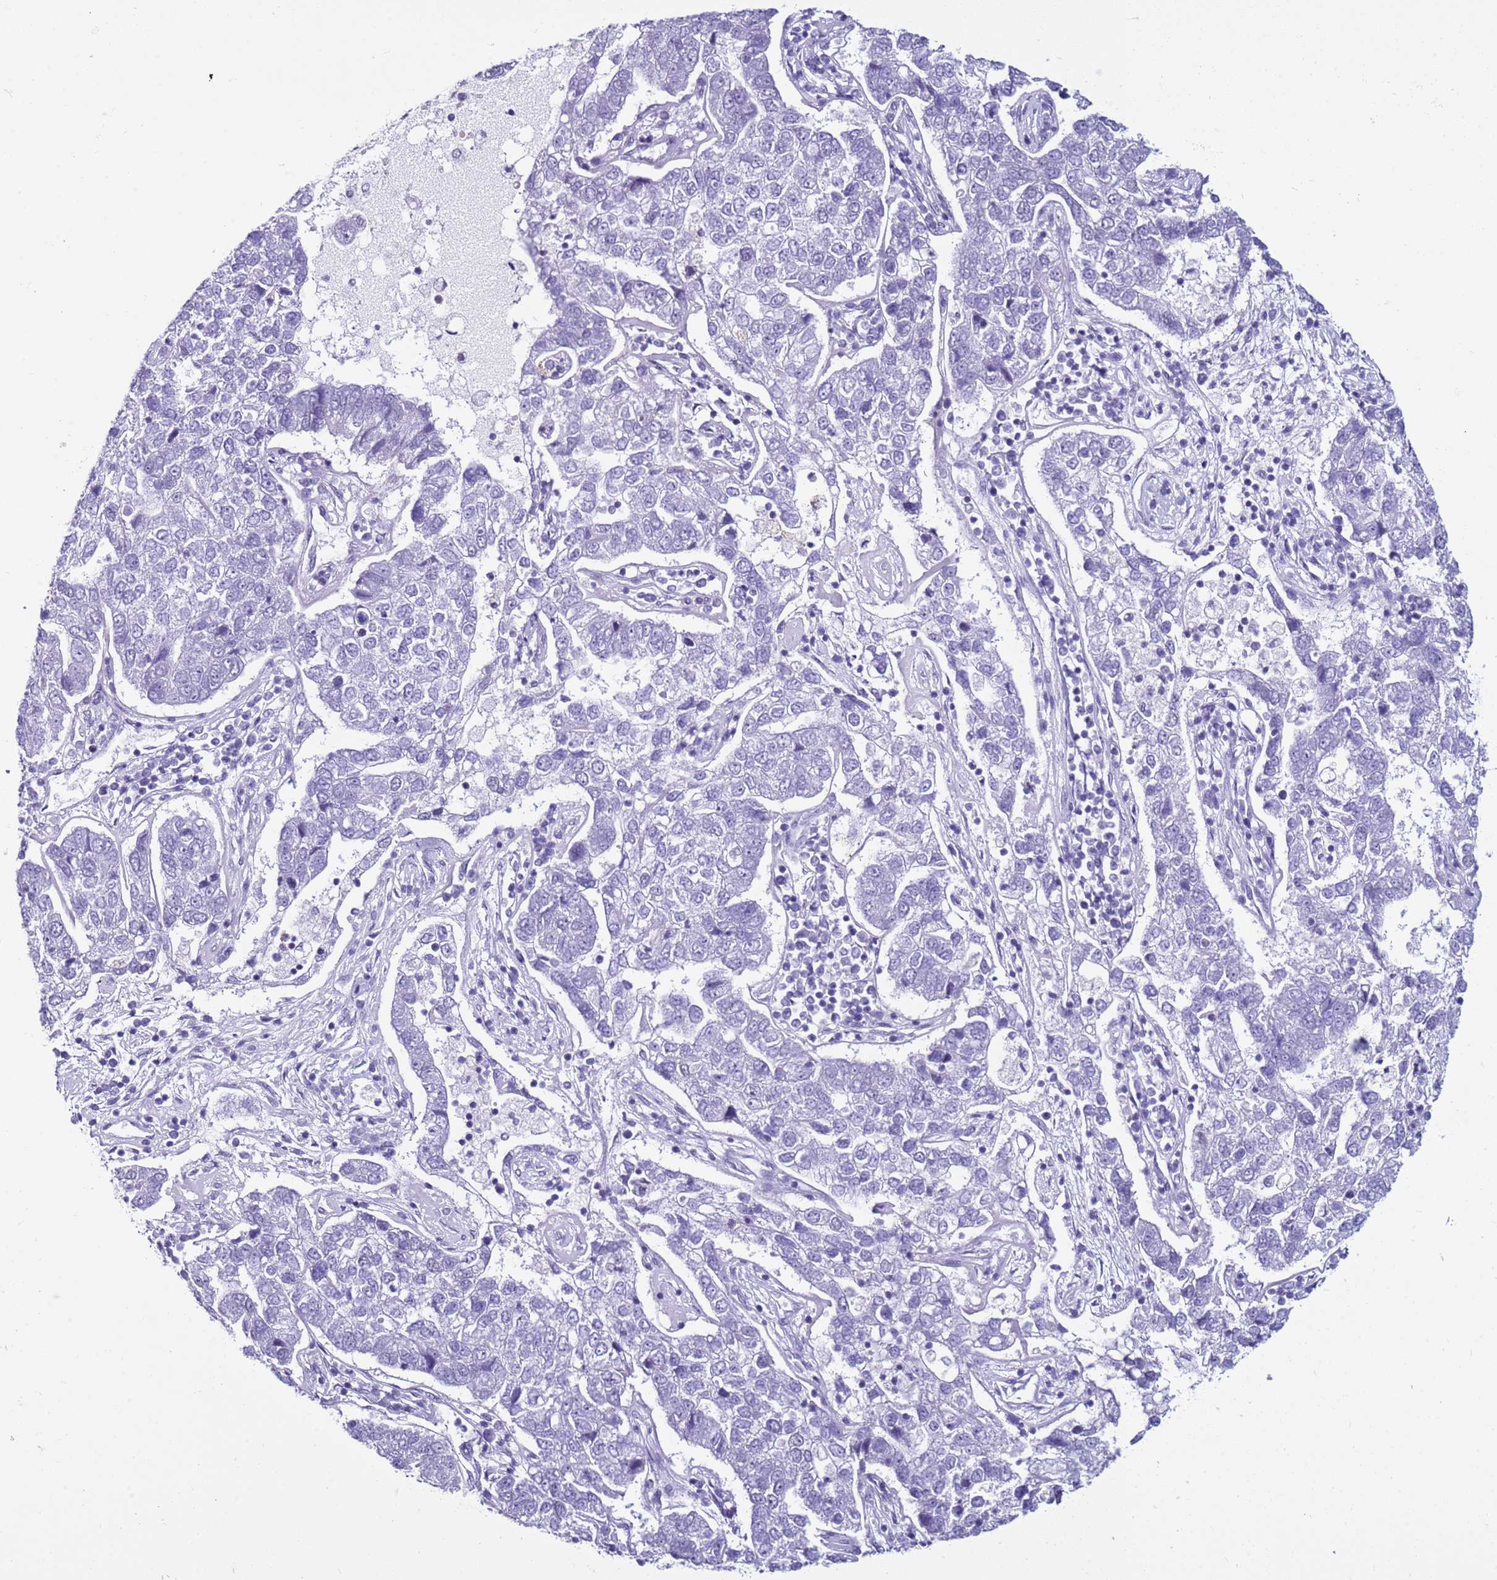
{"staining": {"intensity": "negative", "quantity": "none", "location": "none"}, "tissue": "pancreatic cancer", "cell_type": "Tumor cells", "image_type": "cancer", "snomed": [{"axis": "morphology", "description": "Adenocarcinoma, NOS"}, {"axis": "topography", "description": "Pancreas"}], "caption": "High magnification brightfield microscopy of adenocarcinoma (pancreatic) stained with DAB (3,3'-diaminobenzidine) (brown) and counterstained with hematoxylin (blue): tumor cells show no significant staining. The staining is performed using DAB brown chromogen with nuclei counter-stained in using hematoxylin.", "gene": "DHX15", "patient": {"sex": "female", "age": 61}}